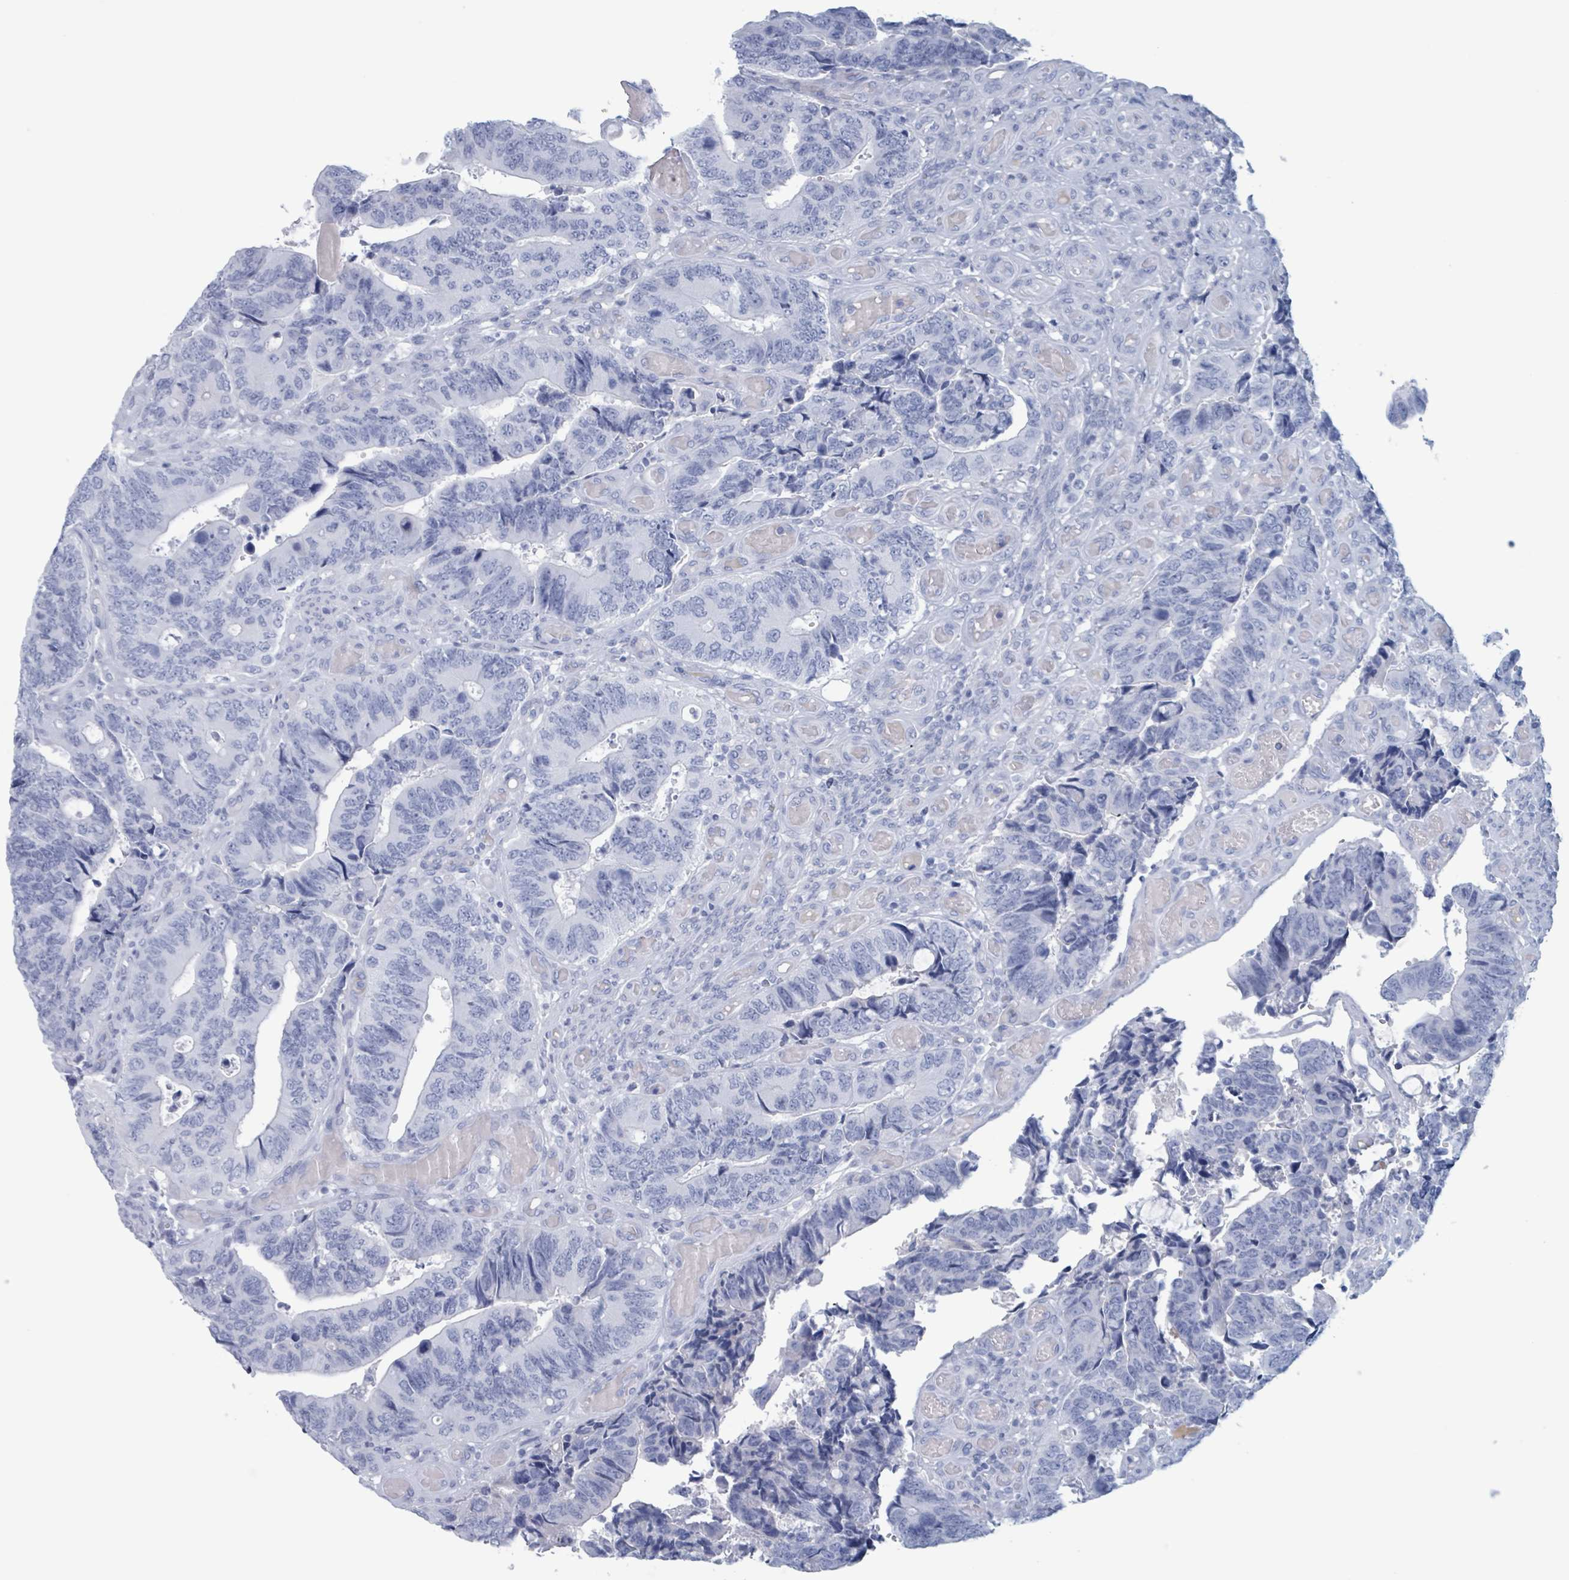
{"staining": {"intensity": "negative", "quantity": "none", "location": "none"}, "tissue": "colorectal cancer", "cell_type": "Tumor cells", "image_type": "cancer", "snomed": [{"axis": "morphology", "description": "Adenocarcinoma, NOS"}, {"axis": "topography", "description": "Colon"}], "caption": "Immunohistochemistry (IHC) micrograph of neoplastic tissue: colorectal cancer stained with DAB (3,3'-diaminobenzidine) reveals no significant protein staining in tumor cells.", "gene": "KLK4", "patient": {"sex": "male", "age": 87}}